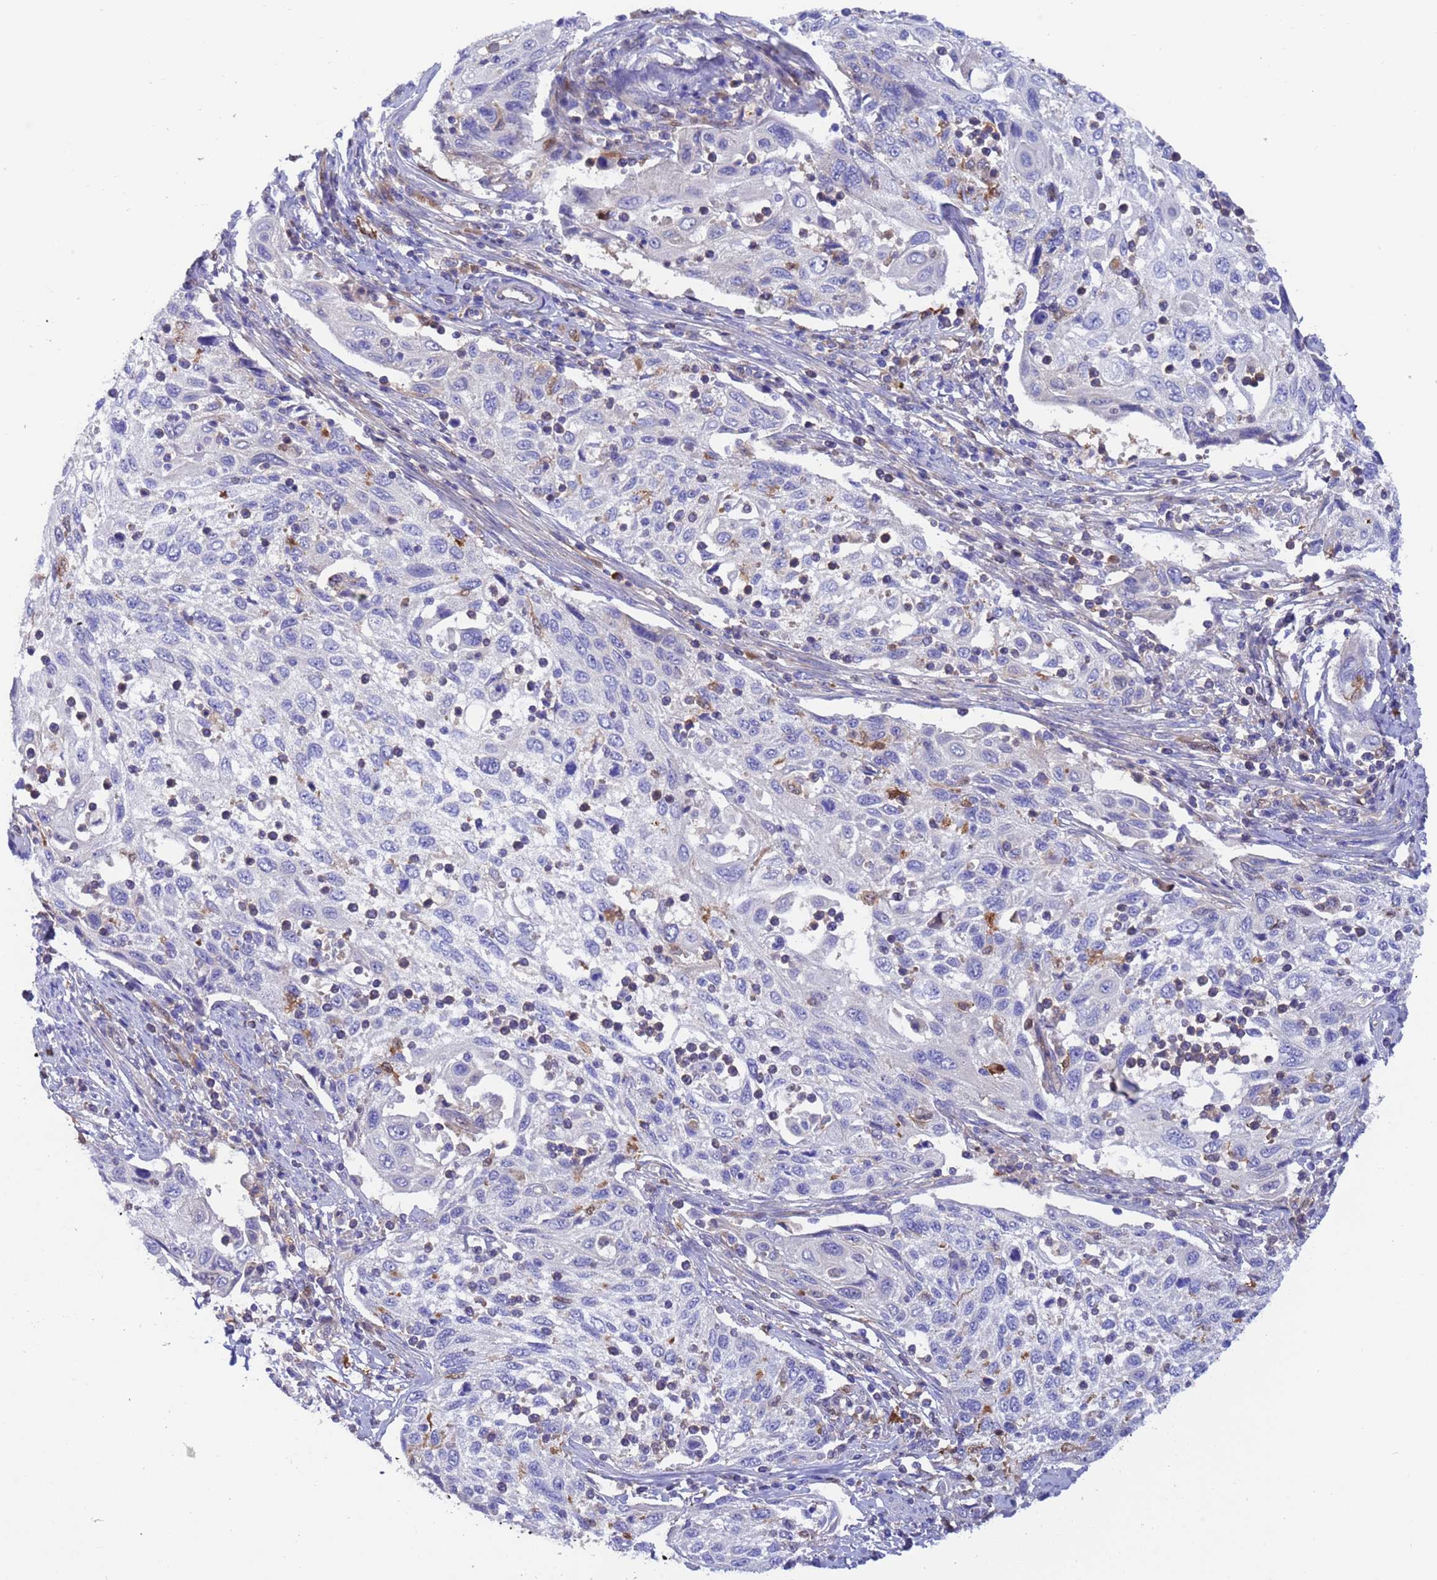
{"staining": {"intensity": "negative", "quantity": "none", "location": "none"}, "tissue": "cervical cancer", "cell_type": "Tumor cells", "image_type": "cancer", "snomed": [{"axis": "morphology", "description": "Squamous cell carcinoma, NOS"}, {"axis": "topography", "description": "Cervix"}], "caption": "The histopathology image displays no significant expression in tumor cells of cervical cancer.", "gene": "FOXRED1", "patient": {"sex": "female", "age": 70}}